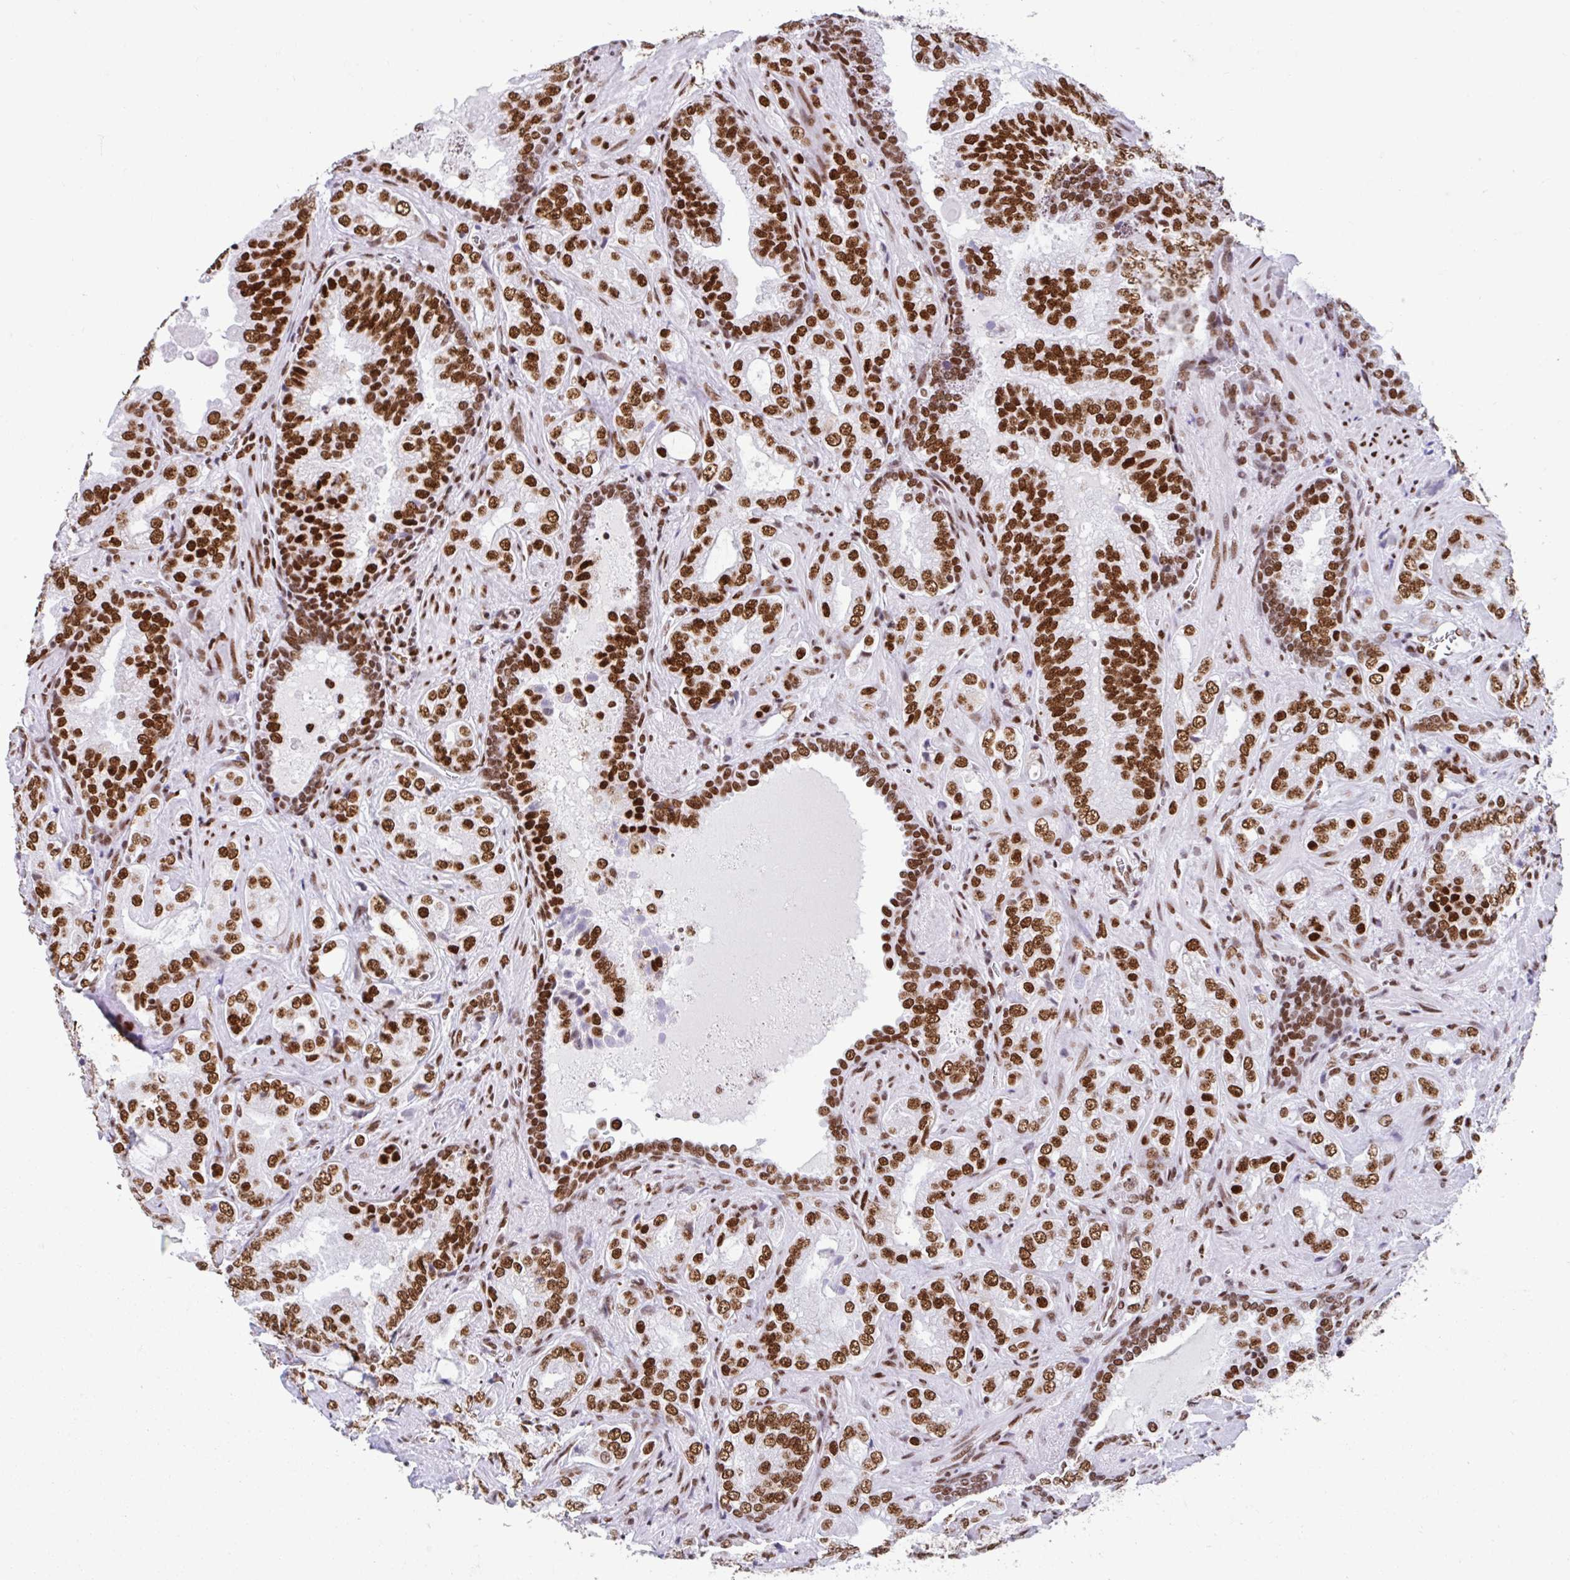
{"staining": {"intensity": "strong", "quantity": ">75%", "location": "nuclear"}, "tissue": "prostate cancer", "cell_type": "Tumor cells", "image_type": "cancer", "snomed": [{"axis": "morphology", "description": "Adenocarcinoma, High grade"}, {"axis": "topography", "description": "Prostate"}], "caption": "This is a histology image of IHC staining of prostate adenocarcinoma (high-grade), which shows strong staining in the nuclear of tumor cells.", "gene": "KHDRBS1", "patient": {"sex": "male", "age": 67}}